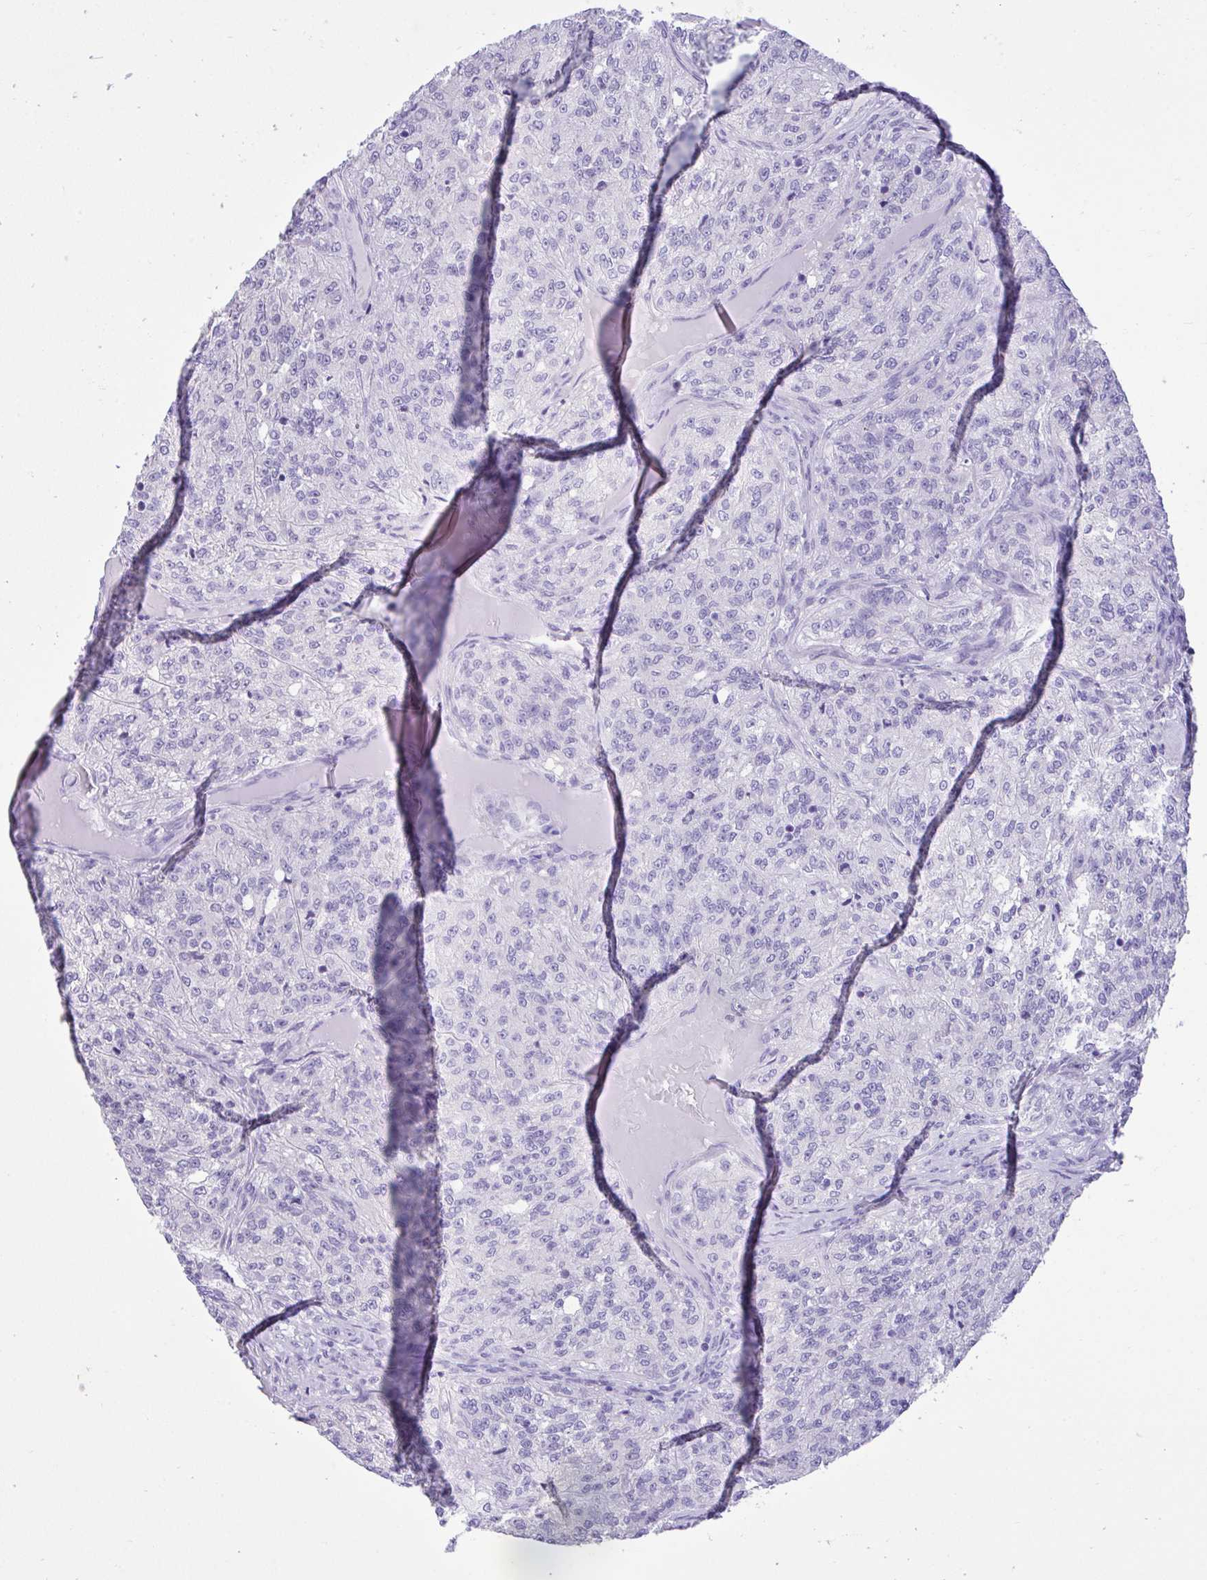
{"staining": {"intensity": "negative", "quantity": "none", "location": "none"}, "tissue": "renal cancer", "cell_type": "Tumor cells", "image_type": "cancer", "snomed": [{"axis": "morphology", "description": "Adenocarcinoma, NOS"}, {"axis": "topography", "description": "Kidney"}], "caption": "The histopathology image exhibits no significant staining in tumor cells of renal cancer (adenocarcinoma).", "gene": "TMCO5A", "patient": {"sex": "female", "age": 63}}